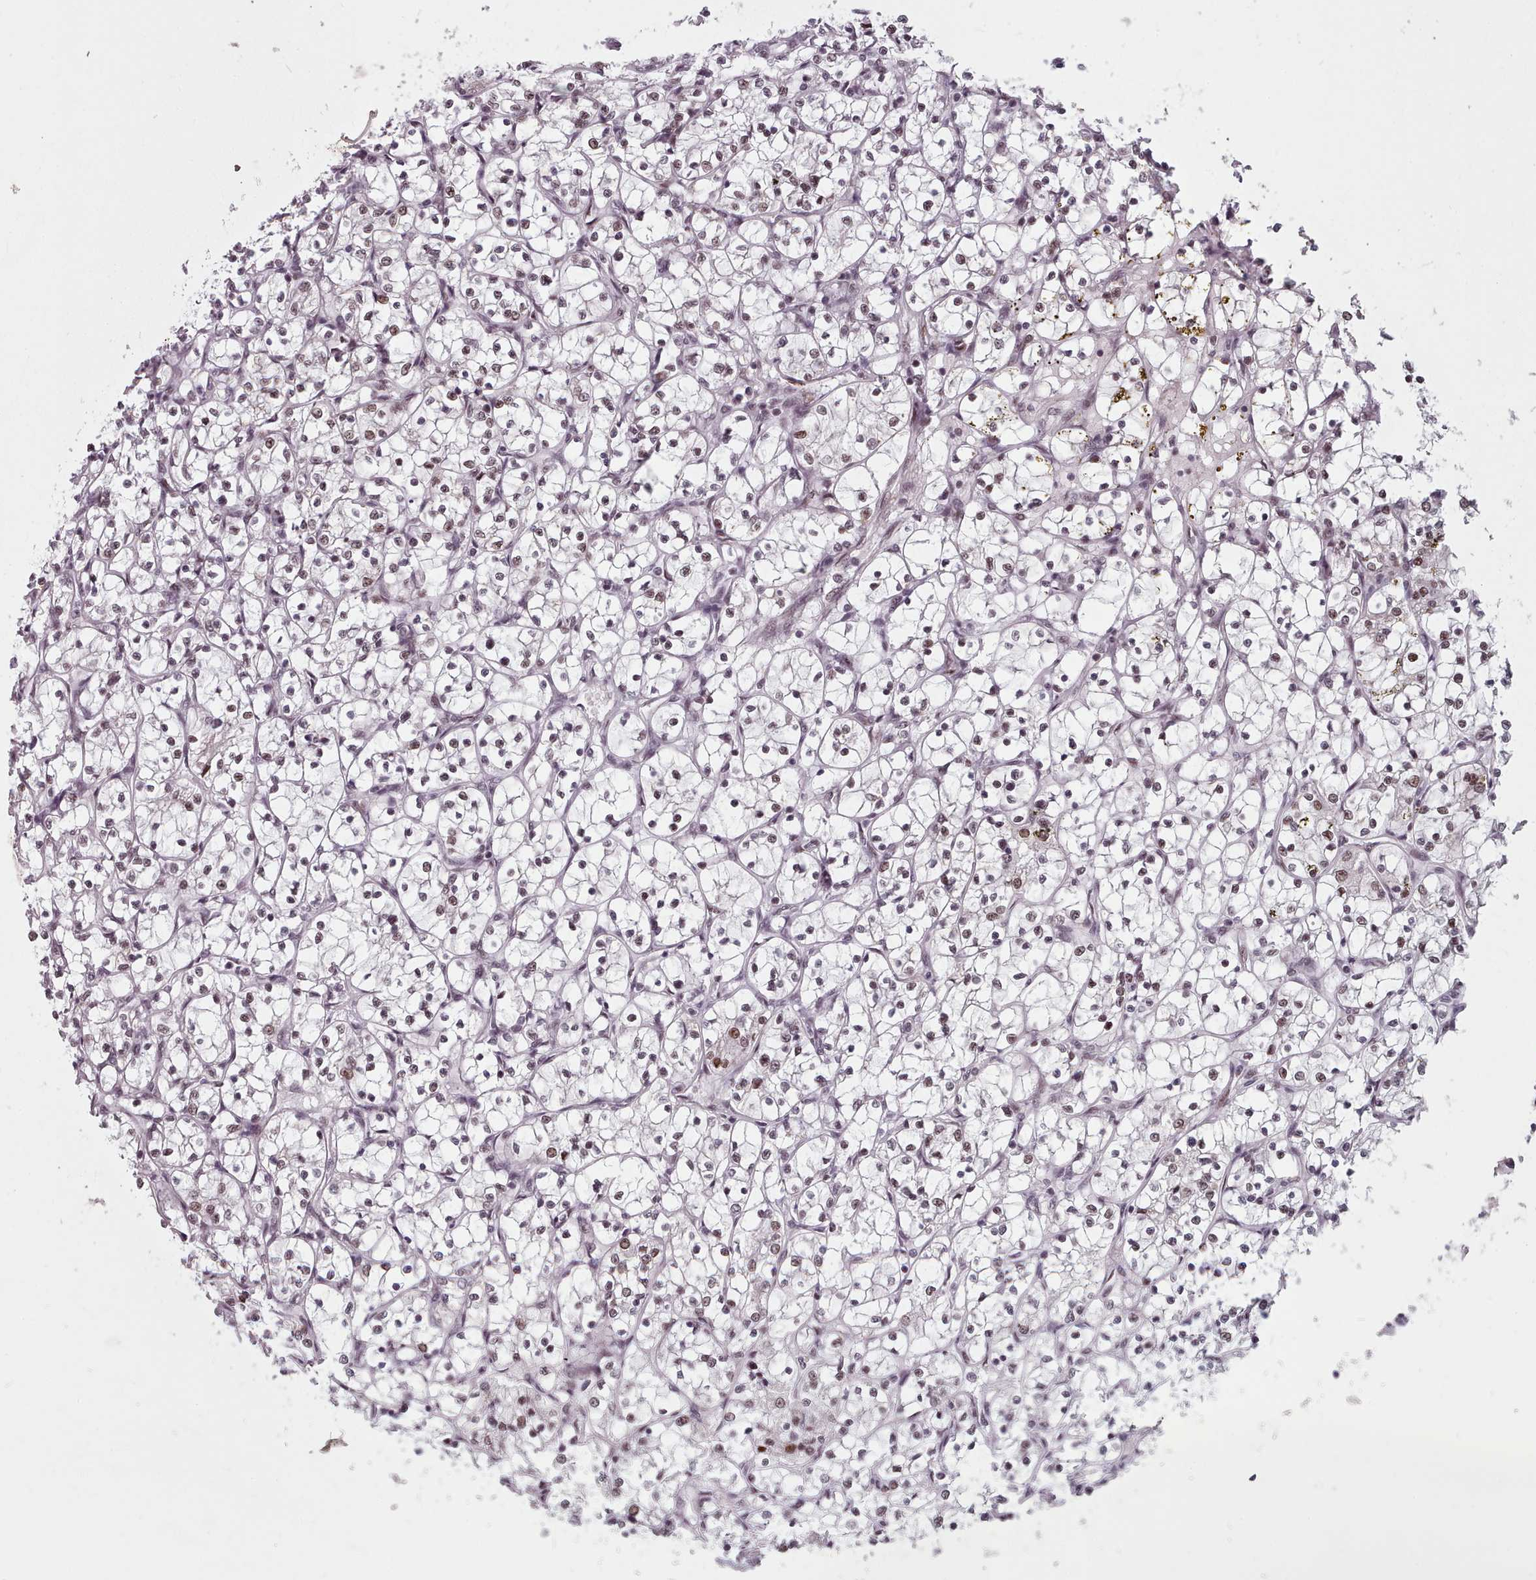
{"staining": {"intensity": "weak", "quantity": "25%-75%", "location": "nuclear"}, "tissue": "renal cancer", "cell_type": "Tumor cells", "image_type": "cancer", "snomed": [{"axis": "morphology", "description": "Adenocarcinoma, NOS"}, {"axis": "topography", "description": "Kidney"}], "caption": "IHC of renal cancer (adenocarcinoma) reveals low levels of weak nuclear positivity in about 25%-75% of tumor cells.", "gene": "SRSF9", "patient": {"sex": "female", "age": 69}}